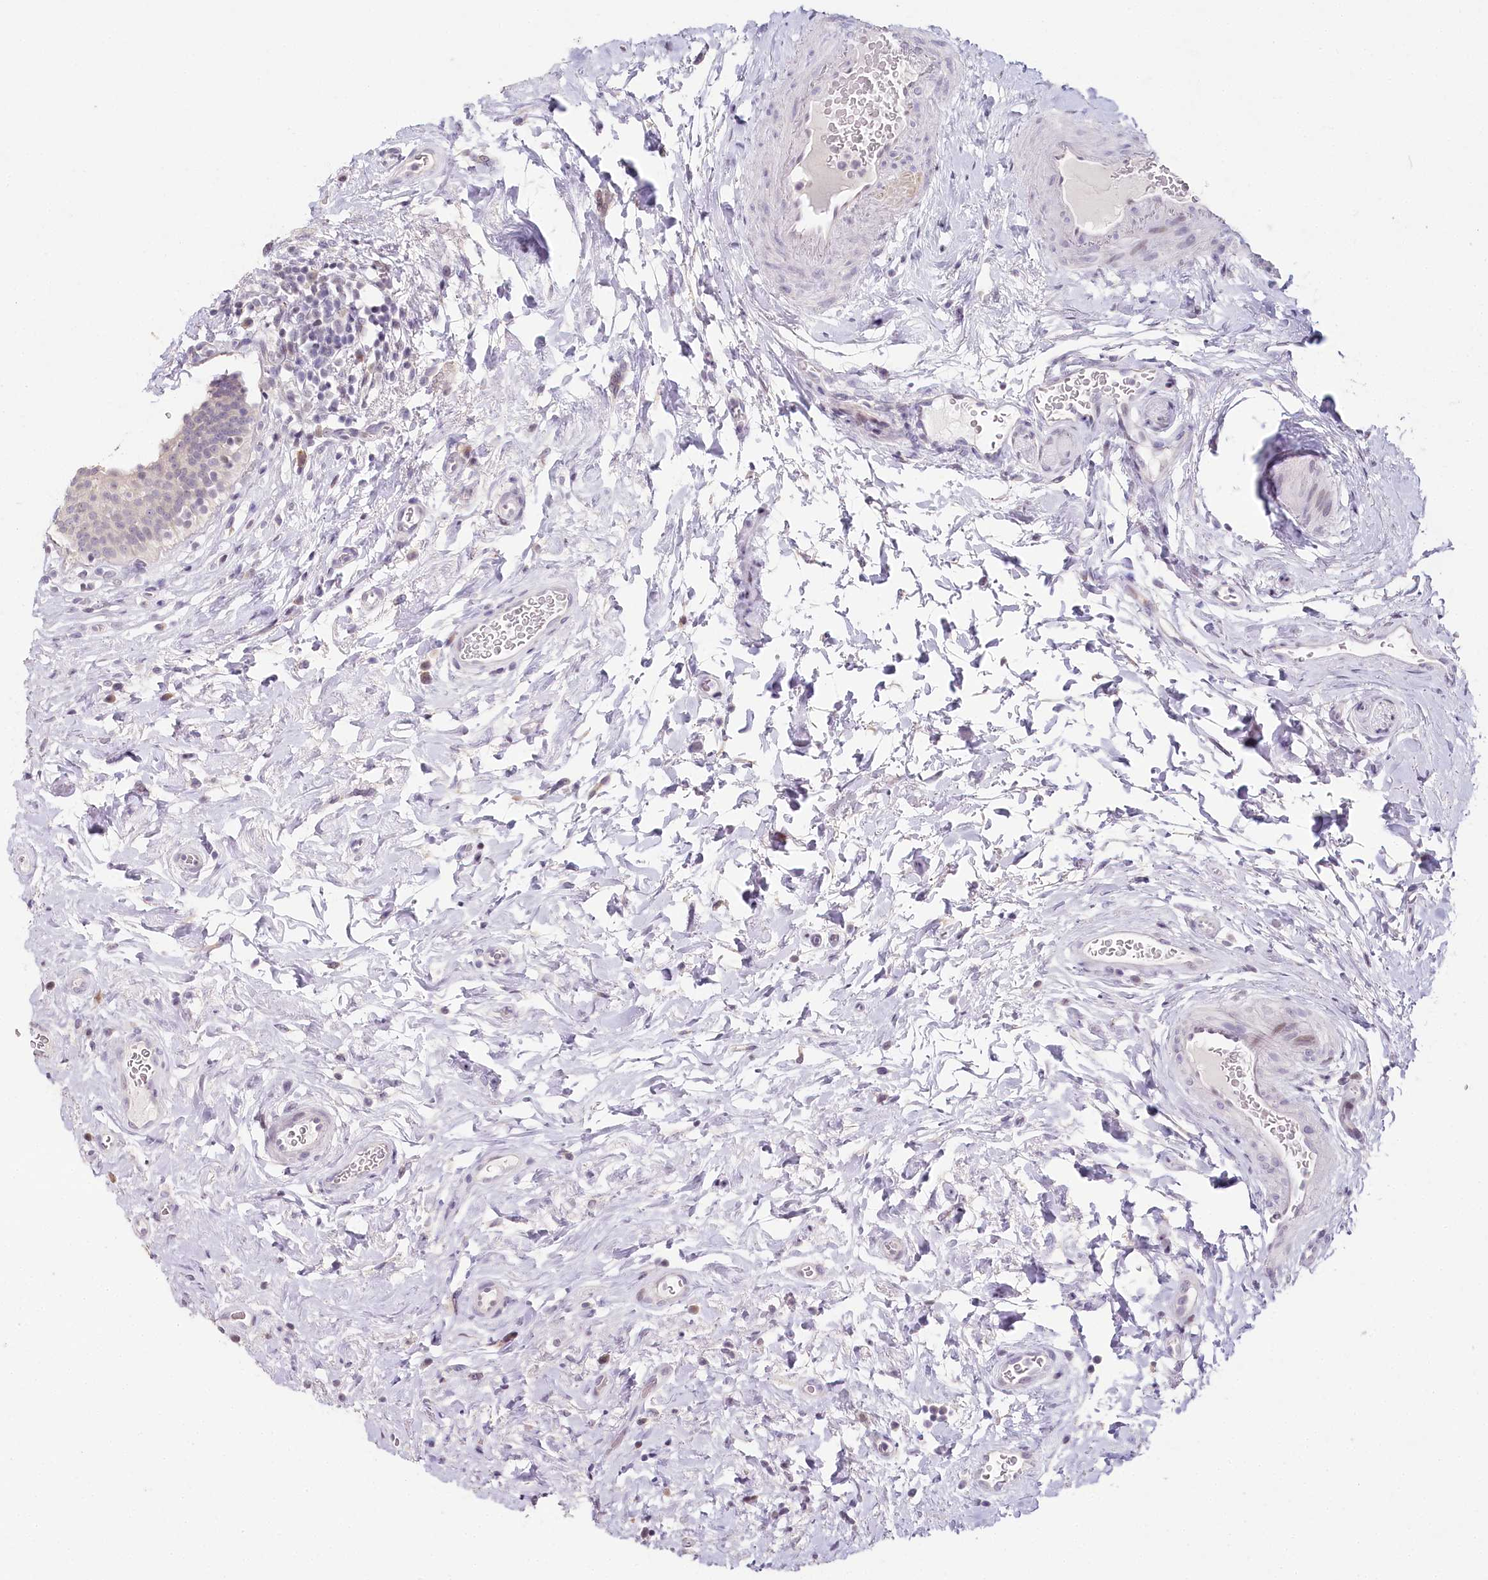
{"staining": {"intensity": "negative", "quantity": "none", "location": "none"}, "tissue": "urinary bladder", "cell_type": "Urothelial cells", "image_type": "normal", "snomed": [{"axis": "morphology", "description": "Normal tissue, NOS"}, {"axis": "topography", "description": "Urinary bladder"}], "caption": "Histopathology image shows no significant protein positivity in urothelial cells of benign urinary bladder. (Brightfield microscopy of DAB (3,3'-diaminobenzidine) immunohistochemistry at high magnification).", "gene": "HPD", "patient": {"sex": "male", "age": 83}}